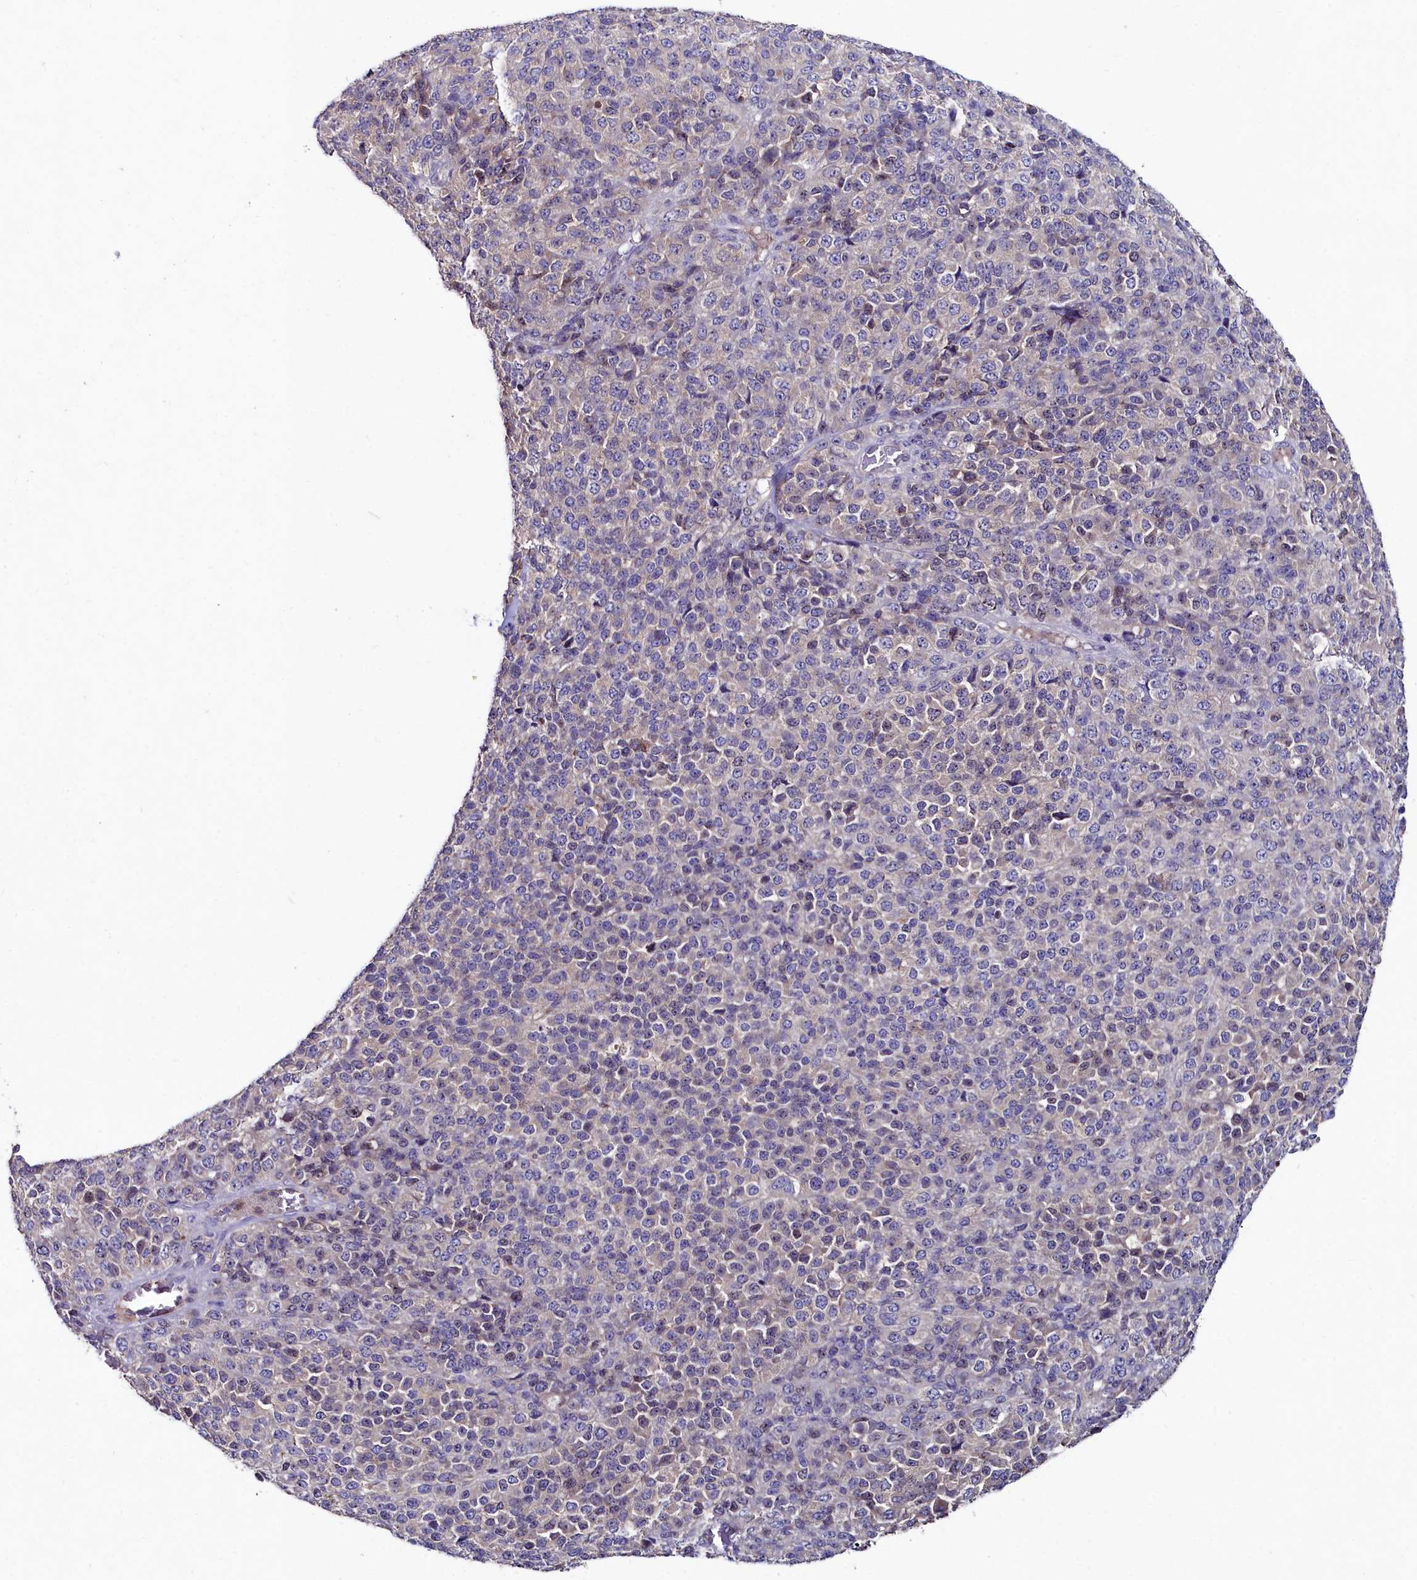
{"staining": {"intensity": "weak", "quantity": "<25%", "location": "nuclear"}, "tissue": "melanoma", "cell_type": "Tumor cells", "image_type": "cancer", "snomed": [{"axis": "morphology", "description": "Malignant melanoma, Metastatic site"}, {"axis": "topography", "description": "Brain"}], "caption": "Immunohistochemical staining of malignant melanoma (metastatic site) demonstrates no significant expression in tumor cells.", "gene": "AMBRA1", "patient": {"sex": "female", "age": 56}}